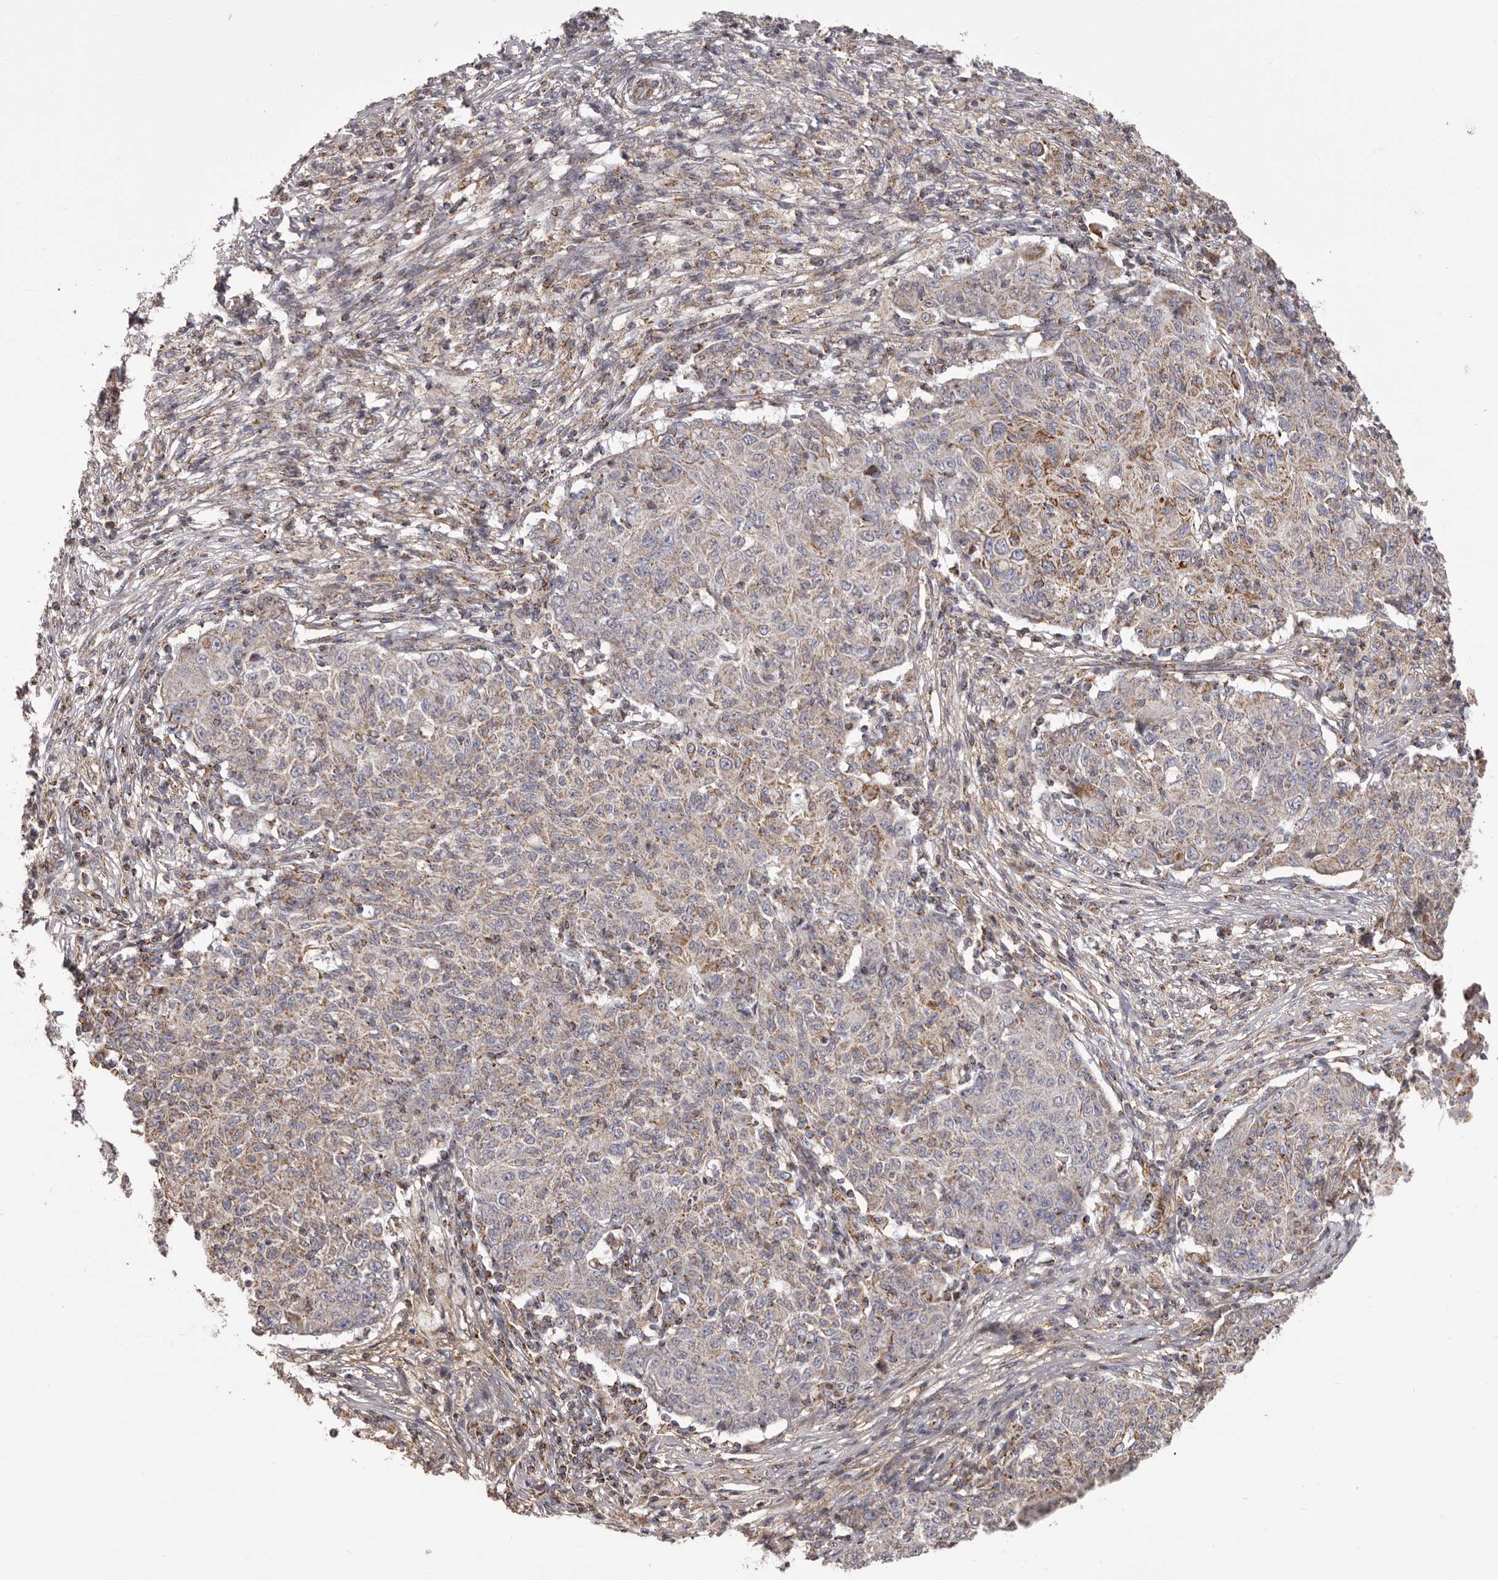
{"staining": {"intensity": "negative", "quantity": "none", "location": "none"}, "tissue": "ovarian cancer", "cell_type": "Tumor cells", "image_type": "cancer", "snomed": [{"axis": "morphology", "description": "Carcinoma, endometroid"}, {"axis": "topography", "description": "Ovary"}], "caption": "Immunohistochemistry histopathology image of neoplastic tissue: ovarian endometroid carcinoma stained with DAB (3,3'-diaminobenzidine) exhibits no significant protein expression in tumor cells. The staining was performed using DAB (3,3'-diaminobenzidine) to visualize the protein expression in brown, while the nuclei were stained in blue with hematoxylin (Magnification: 20x).", "gene": "CHRM2", "patient": {"sex": "female", "age": 42}}